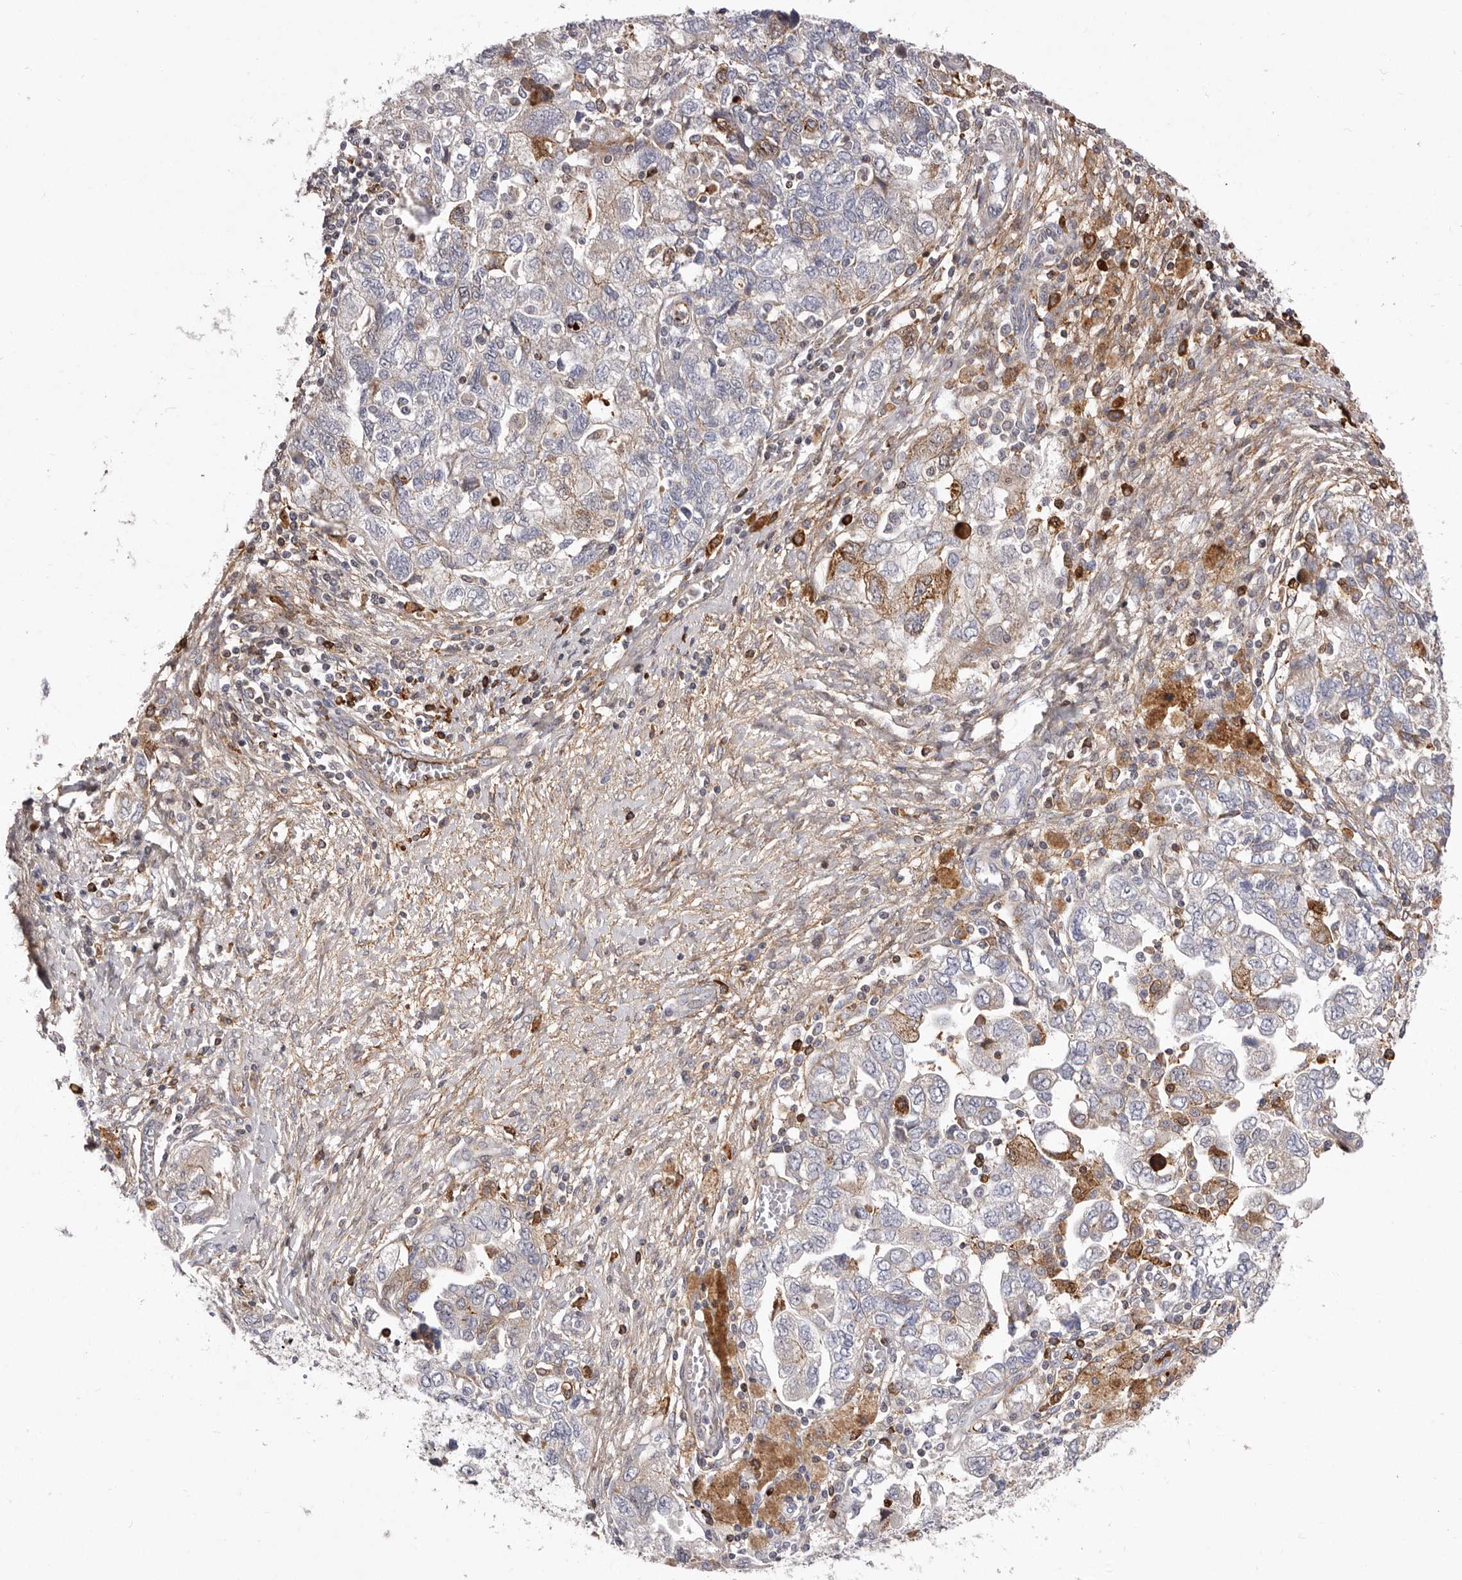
{"staining": {"intensity": "moderate", "quantity": "<25%", "location": "cytoplasmic/membranous"}, "tissue": "ovarian cancer", "cell_type": "Tumor cells", "image_type": "cancer", "snomed": [{"axis": "morphology", "description": "Carcinoma, NOS"}, {"axis": "morphology", "description": "Cystadenocarcinoma, serous, NOS"}, {"axis": "topography", "description": "Ovary"}], "caption": "This is an image of immunohistochemistry staining of ovarian serous cystadenocarcinoma, which shows moderate expression in the cytoplasmic/membranous of tumor cells.", "gene": "NUBPL", "patient": {"sex": "female", "age": 69}}